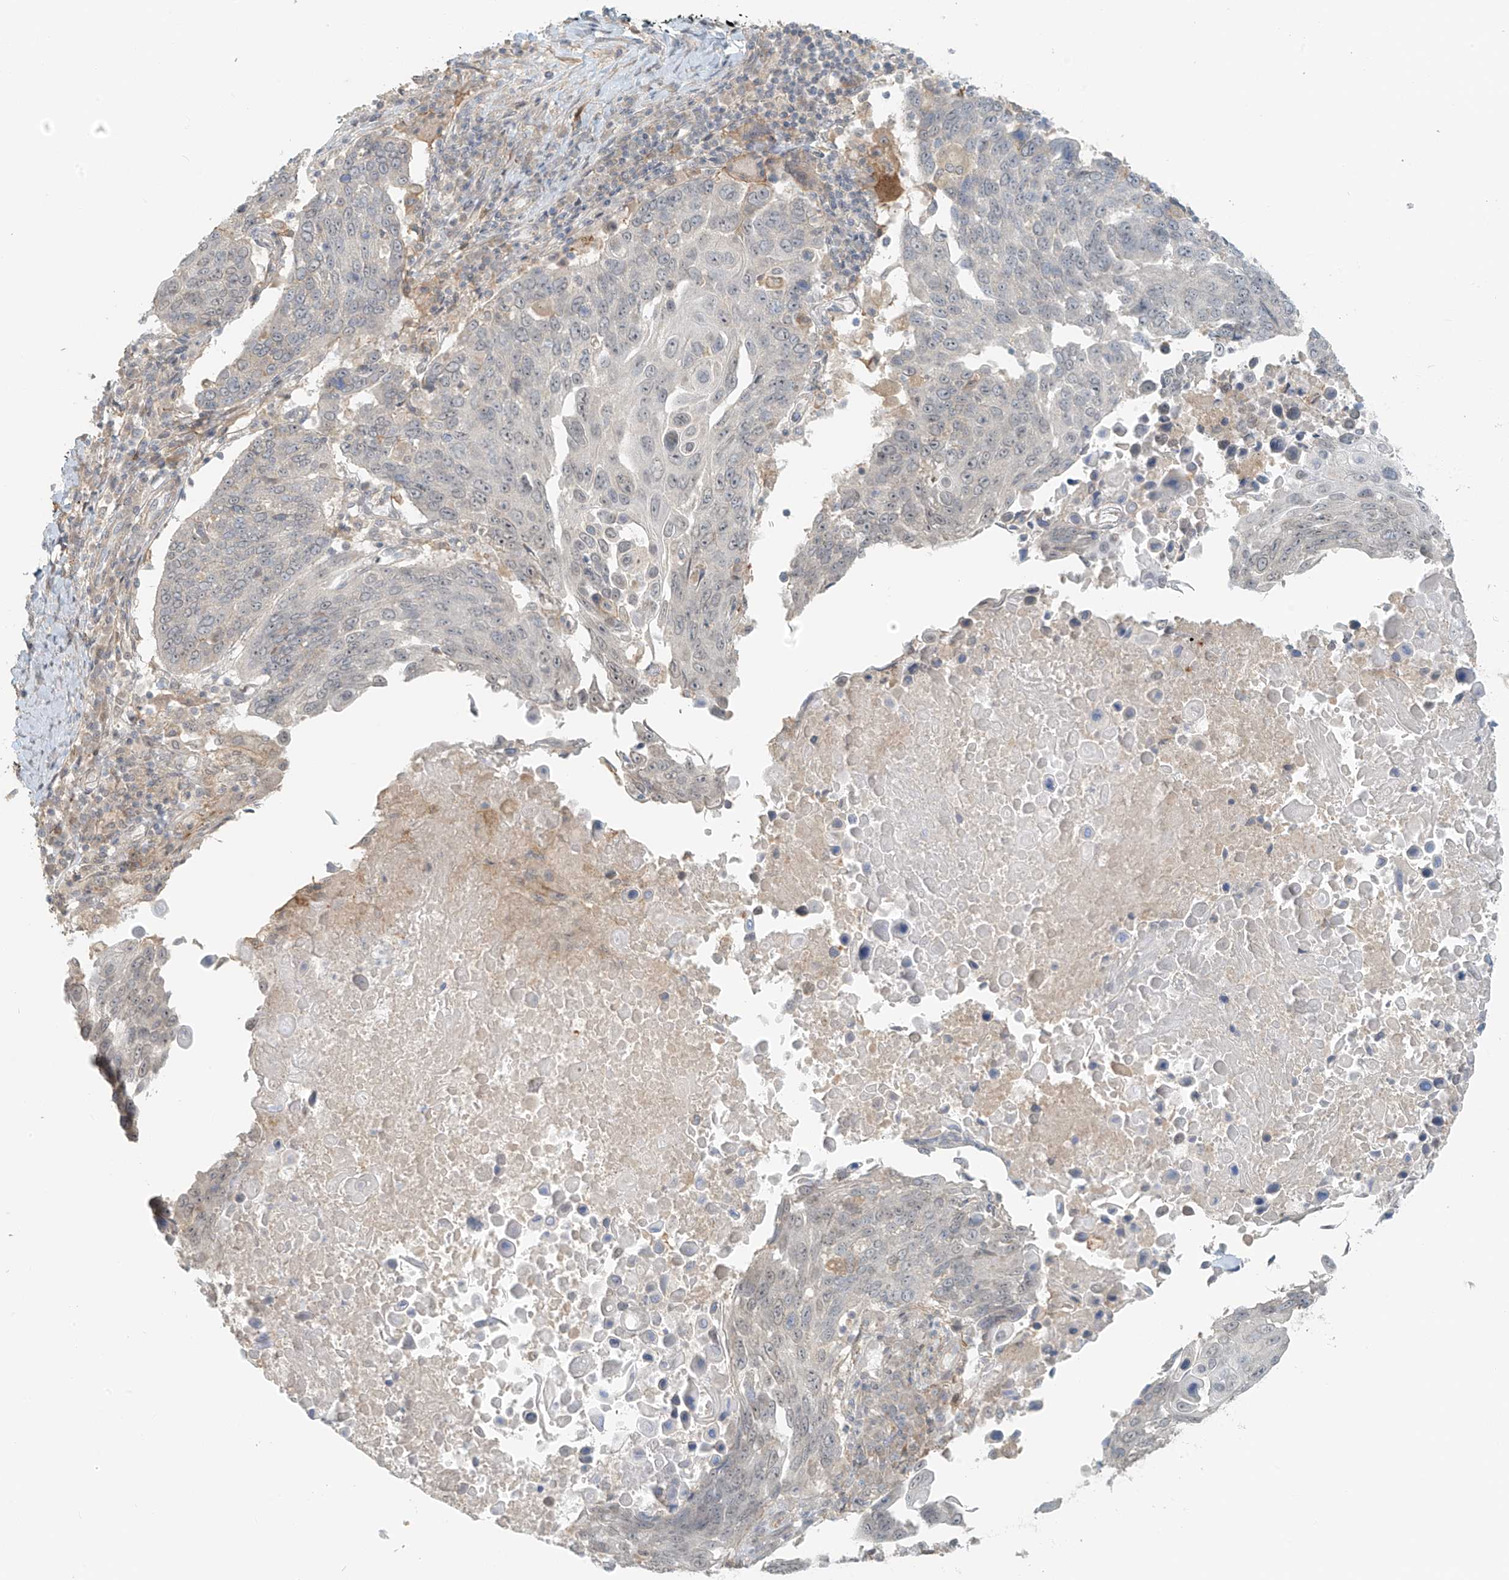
{"staining": {"intensity": "negative", "quantity": "none", "location": "none"}, "tissue": "lung cancer", "cell_type": "Tumor cells", "image_type": "cancer", "snomed": [{"axis": "morphology", "description": "Squamous cell carcinoma, NOS"}, {"axis": "topography", "description": "Lung"}], "caption": "Lung cancer stained for a protein using IHC displays no staining tumor cells.", "gene": "ABCD1", "patient": {"sex": "male", "age": 66}}